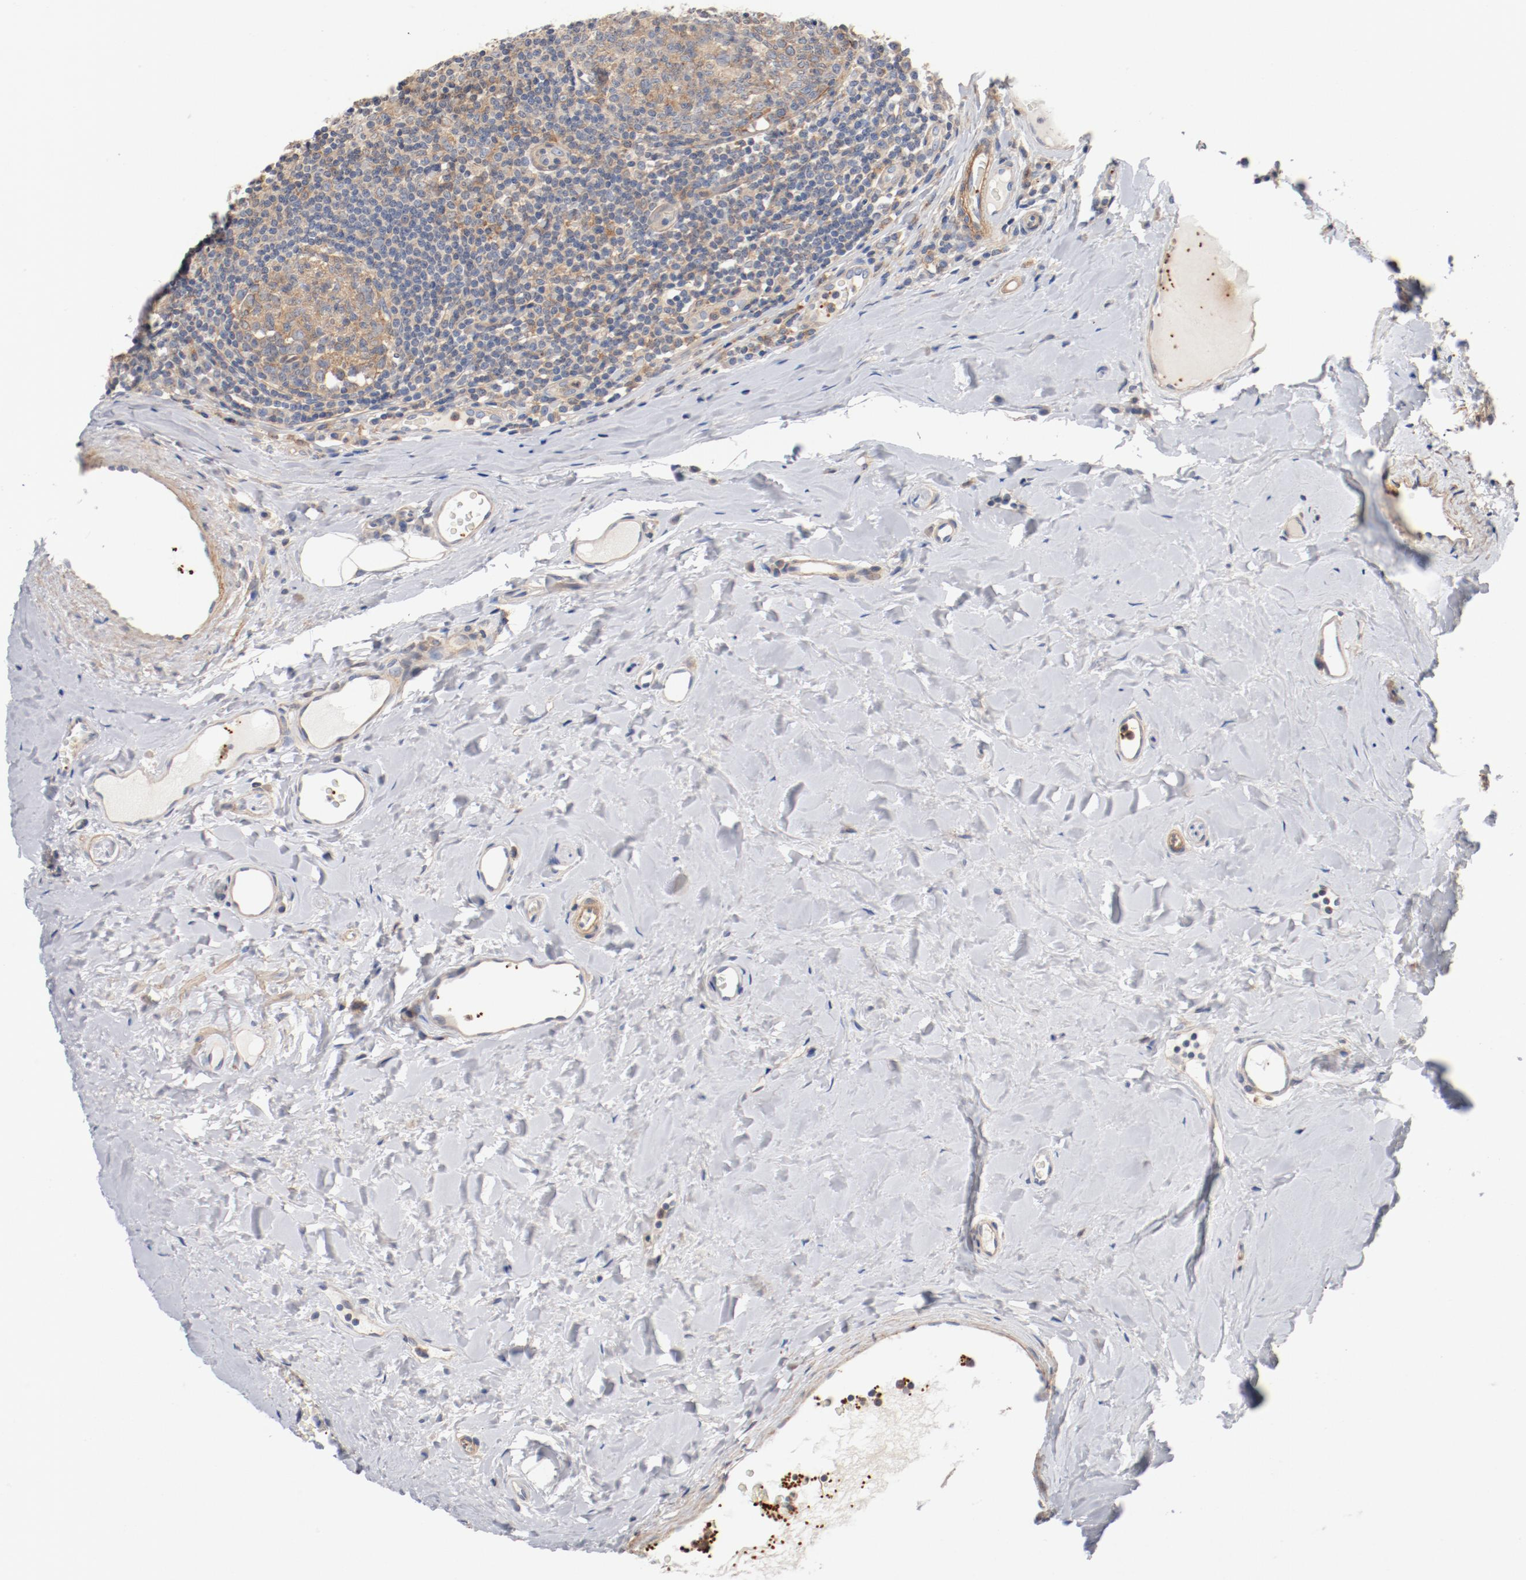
{"staining": {"intensity": "moderate", "quantity": ">75%", "location": "cytoplasmic/membranous"}, "tissue": "tonsil", "cell_type": "Germinal center cells", "image_type": "normal", "snomed": [{"axis": "morphology", "description": "Normal tissue, NOS"}, {"axis": "topography", "description": "Tonsil"}], "caption": "Immunohistochemical staining of normal human tonsil demonstrates moderate cytoplasmic/membranous protein expression in about >75% of germinal center cells. (IHC, brightfield microscopy, high magnification).", "gene": "ILK", "patient": {"sex": "male", "age": 31}}